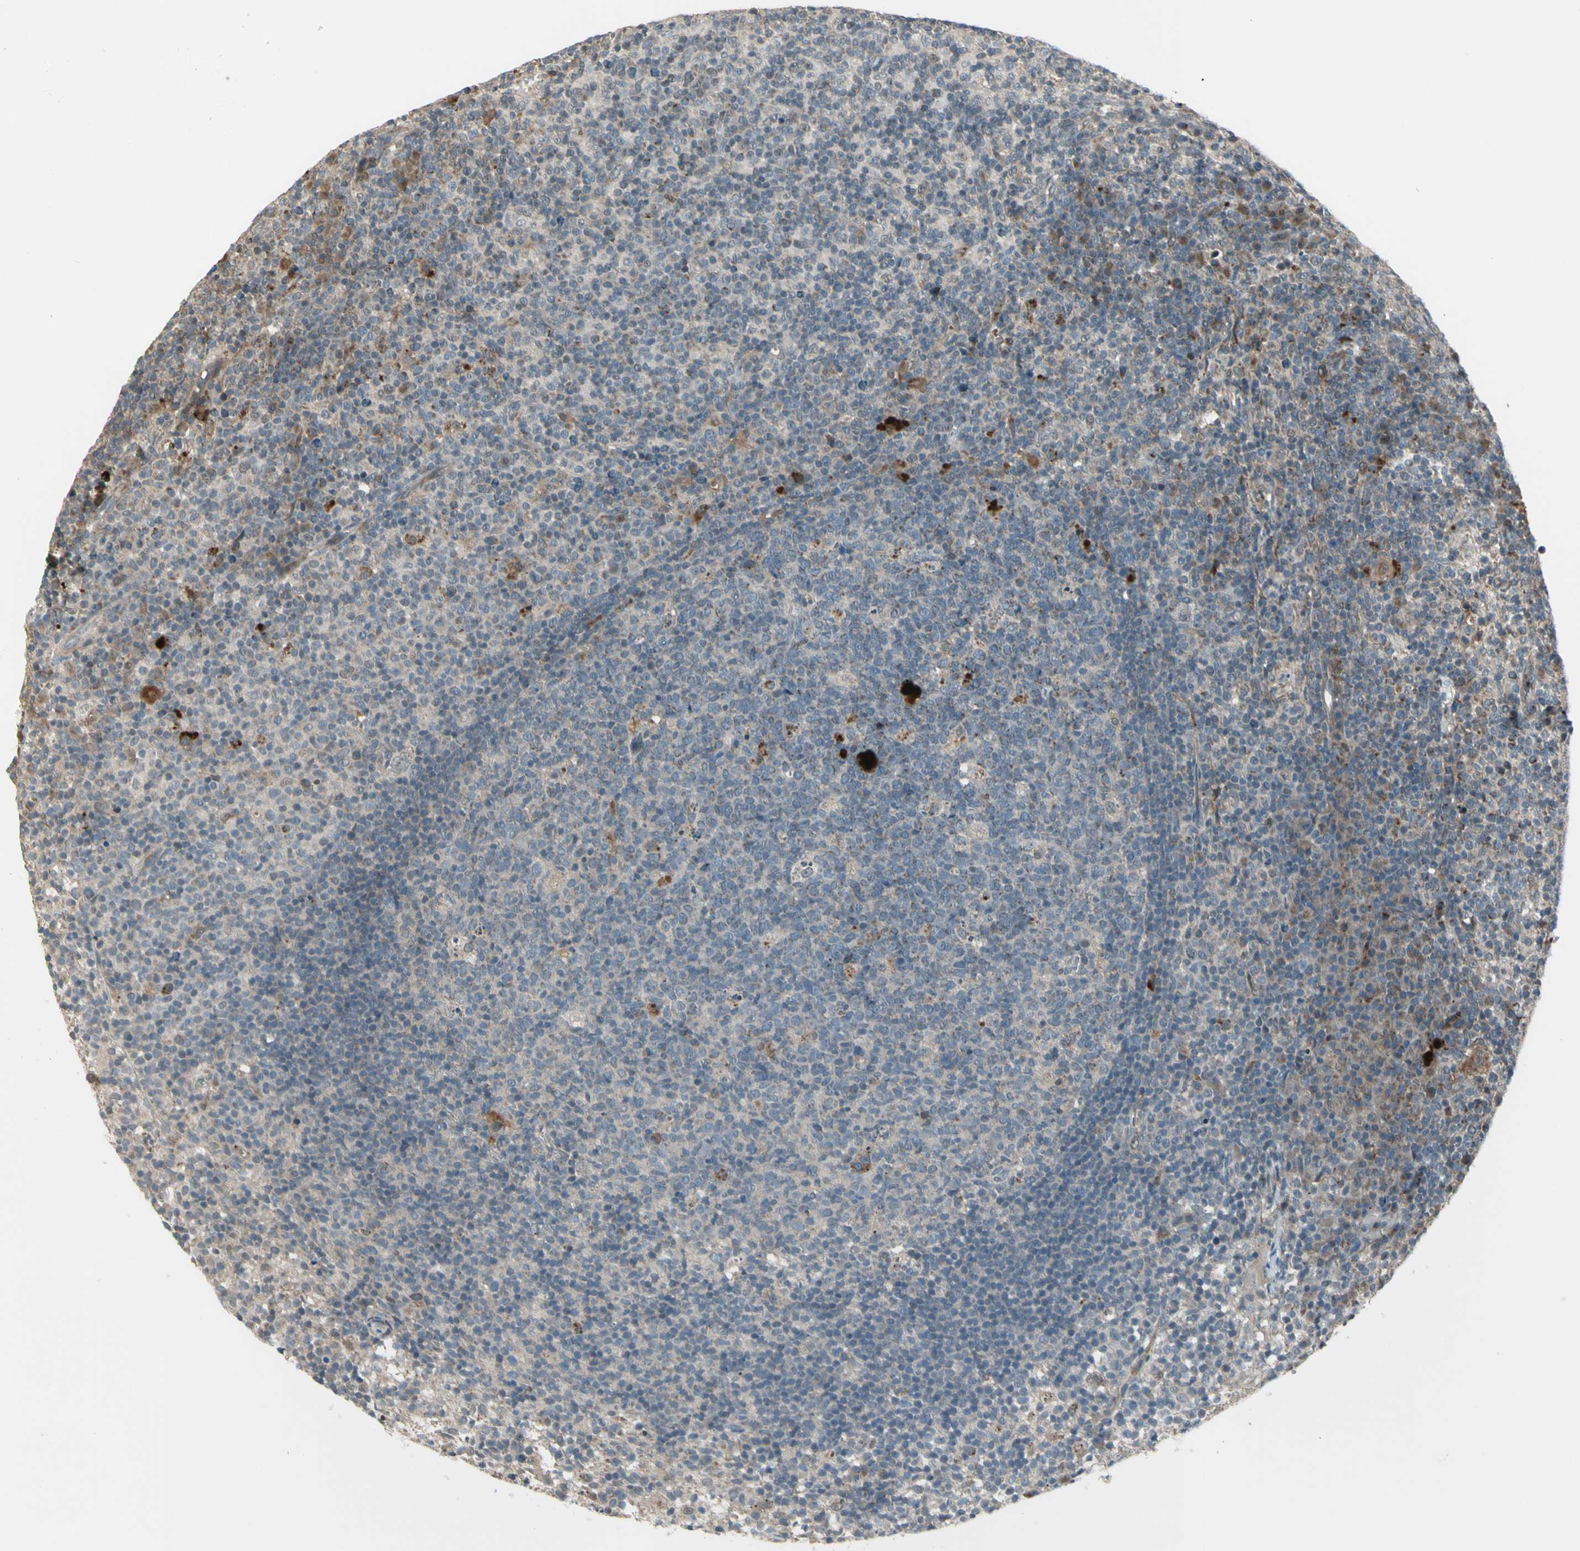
{"staining": {"intensity": "negative", "quantity": "none", "location": "none"}, "tissue": "lymph node", "cell_type": "Germinal center cells", "image_type": "normal", "snomed": [{"axis": "morphology", "description": "Normal tissue, NOS"}, {"axis": "morphology", "description": "Inflammation, NOS"}, {"axis": "topography", "description": "Lymph node"}], "caption": "Germinal center cells show no significant protein positivity in normal lymph node. (Stains: DAB IHC with hematoxylin counter stain, Microscopy: brightfield microscopy at high magnification).", "gene": "OSTM1", "patient": {"sex": "male", "age": 55}}